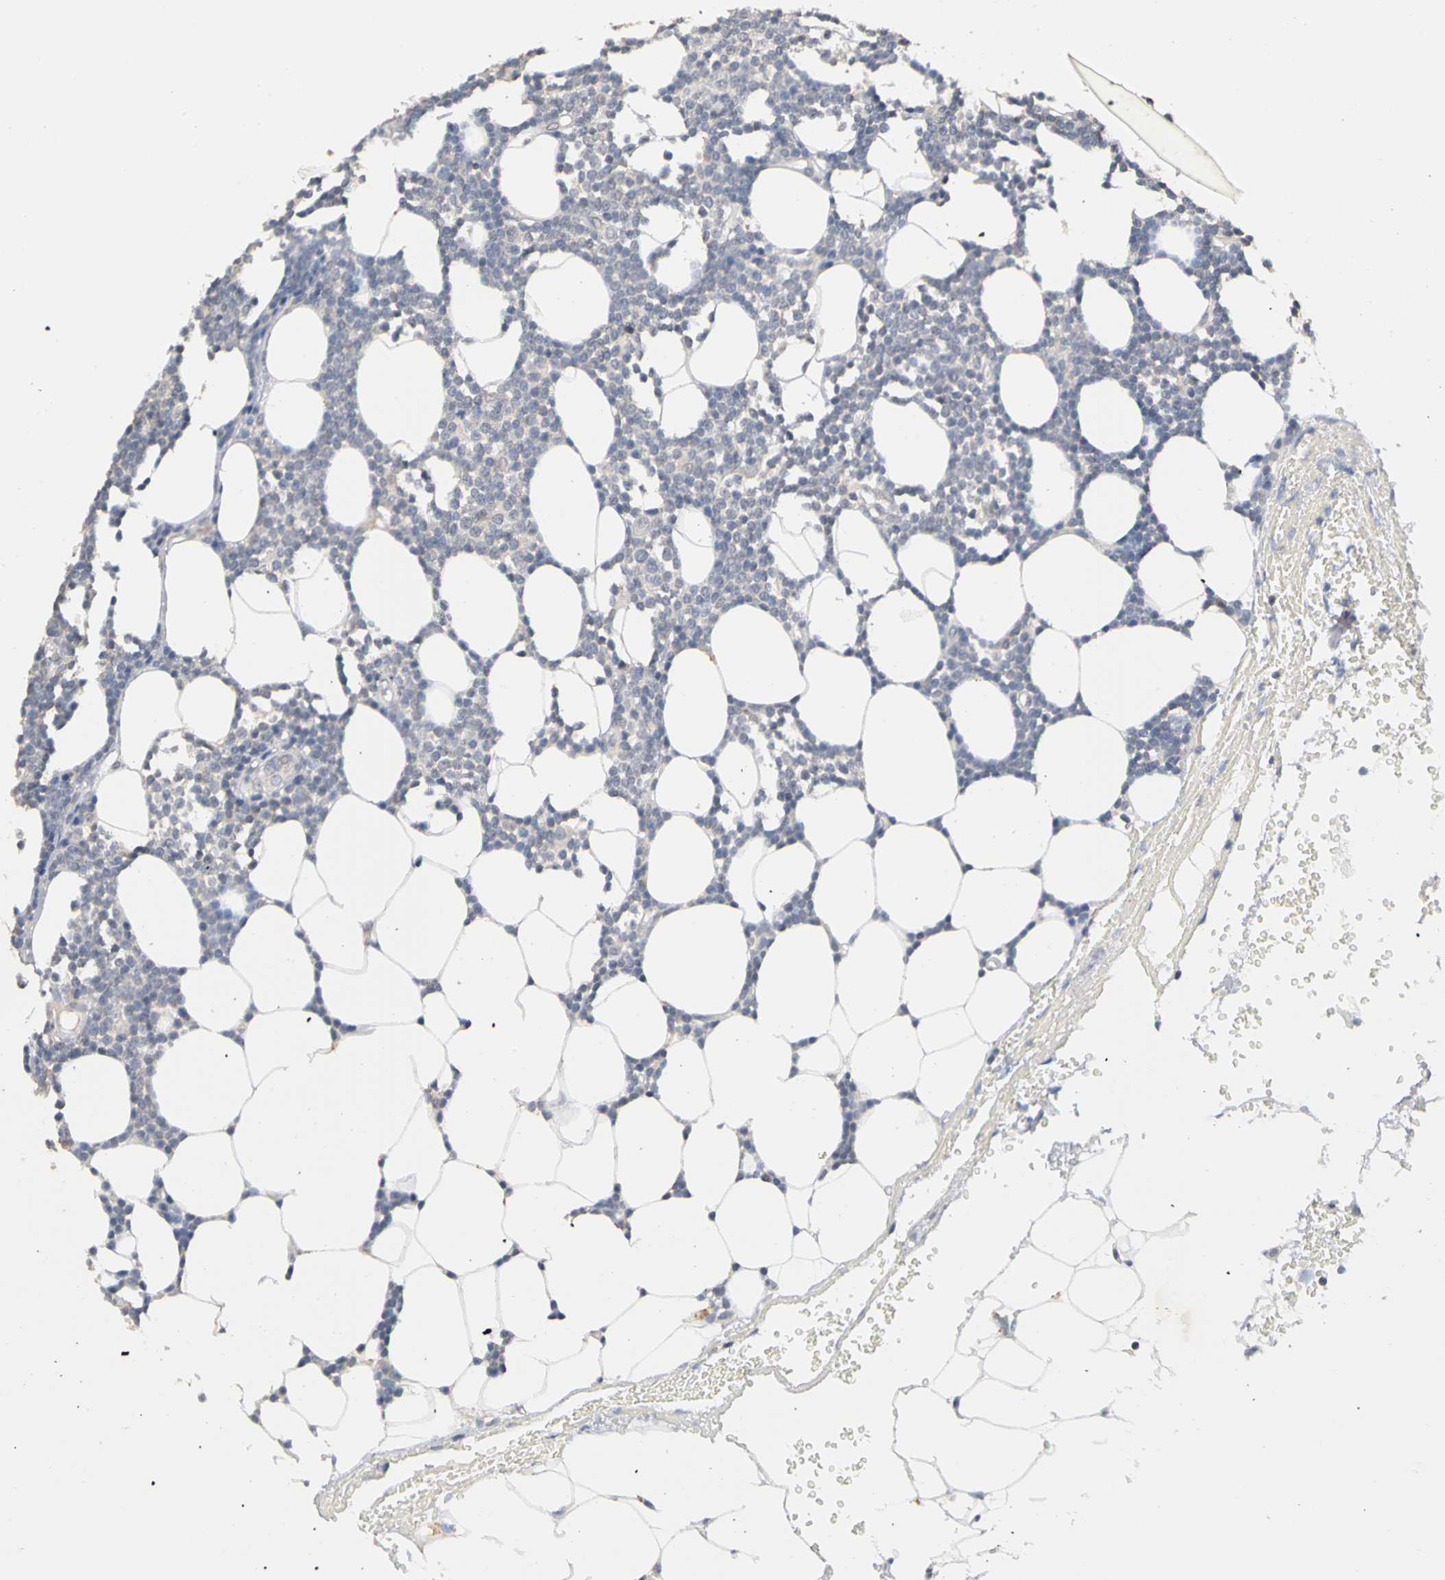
{"staining": {"intensity": "weak", "quantity": "<25%", "location": "cytoplasmic/membranous"}, "tissue": "lymphoma", "cell_type": "Tumor cells", "image_type": "cancer", "snomed": [{"axis": "morphology", "description": "Malignant lymphoma, non-Hodgkin's type, Low grade"}, {"axis": "topography", "description": "Soft tissue"}], "caption": "A photomicrograph of lymphoma stained for a protein demonstrates no brown staining in tumor cells.", "gene": "PGR", "patient": {"sex": "male", "age": 92}}